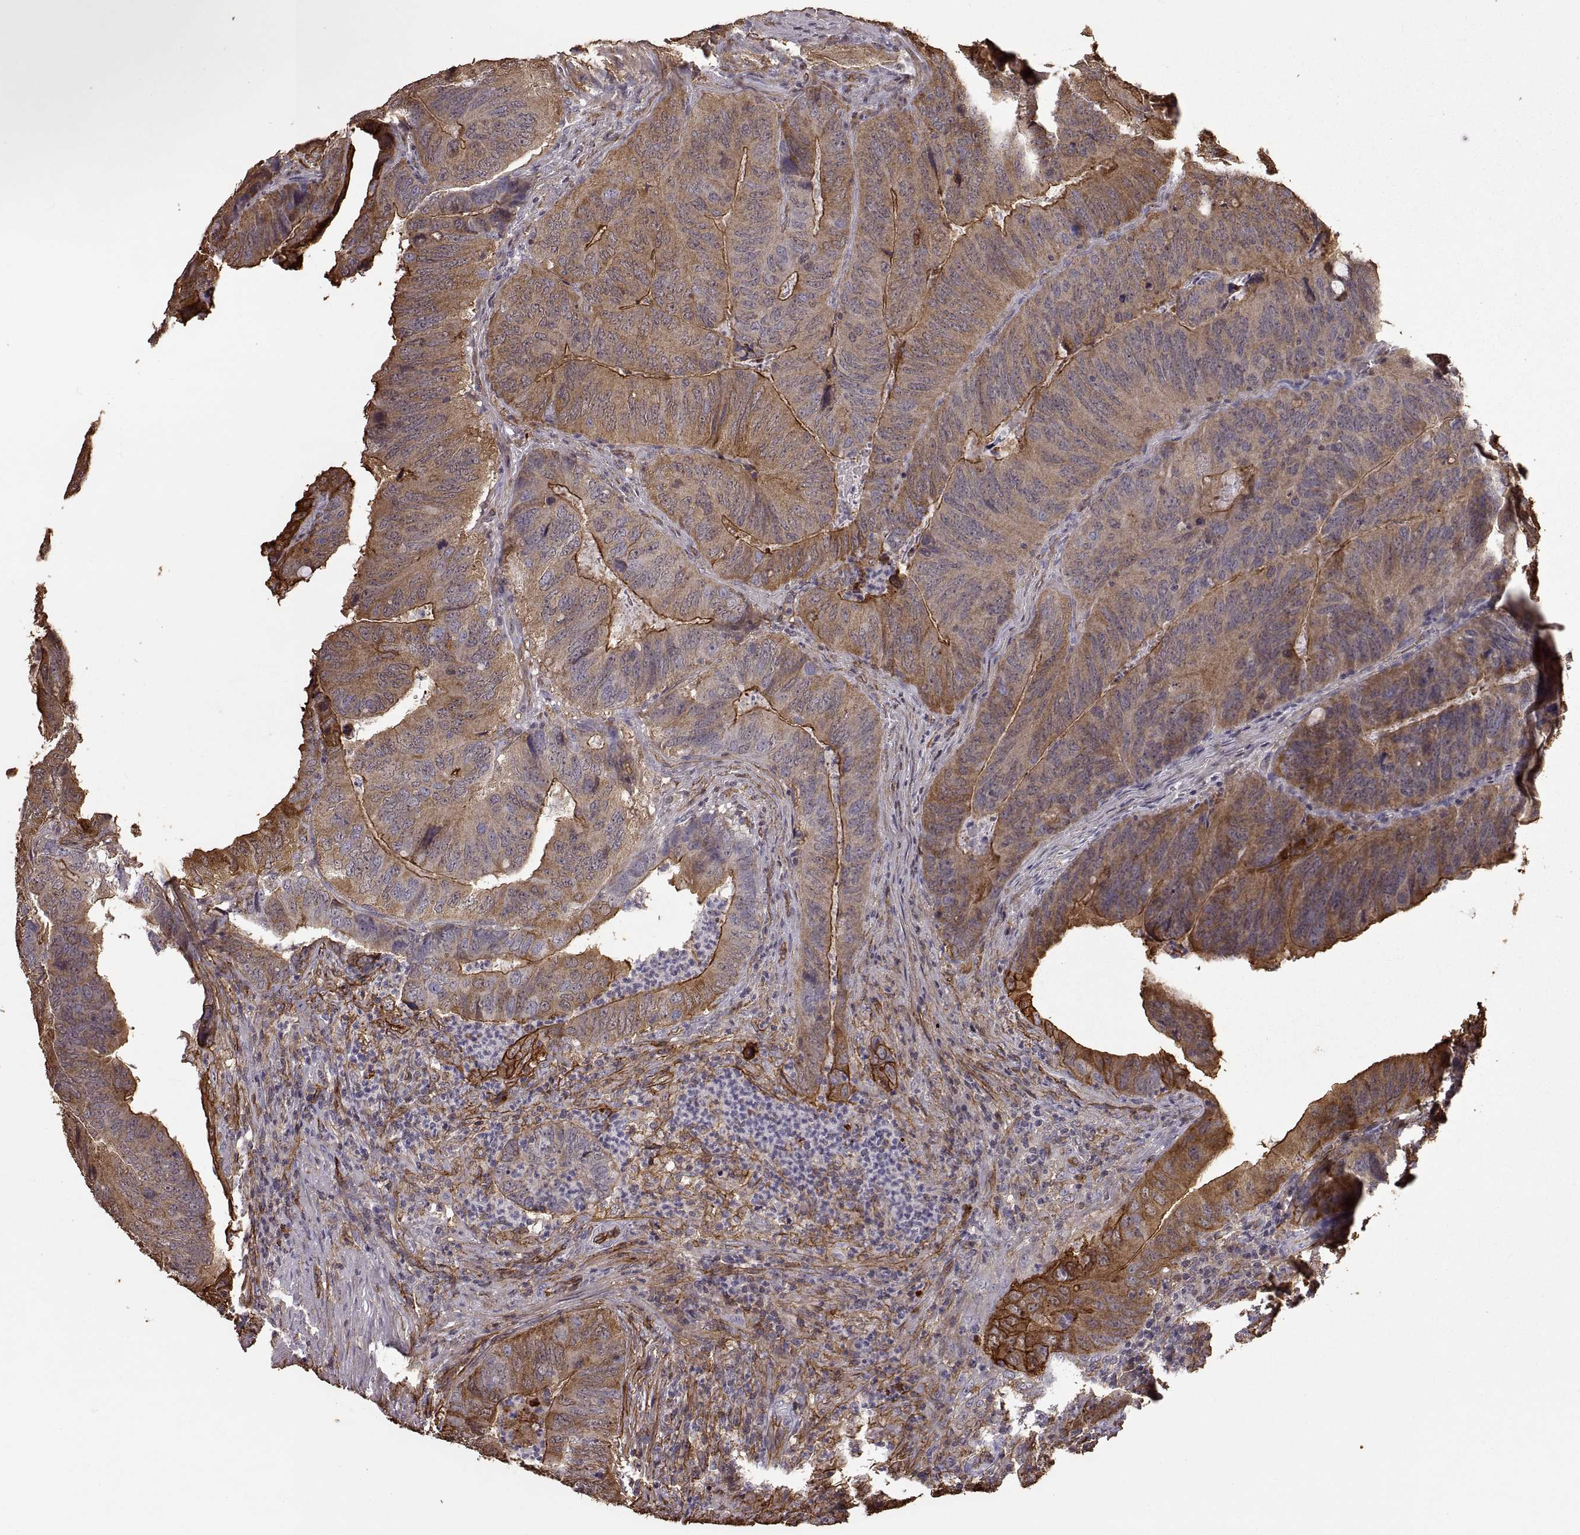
{"staining": {"intensity": "strong", "quantity": "25%-75%", "location": "cytoplasmic/membranous"}, "tissue": "colorectal cancer", "cell_type": "Tumor cells", "image_type": "cancer", "snomed": [{"axis": "morphology", "description": "Adenocarcinoma, NOS"}, {"axis": "topography", "description": "Colon"}], "caption": "A brown stain shows strong cytoplasmic/membranous expression of a protein in colorectal cancer tumor cells. Using DAB (brown) and hematoxylin (blue) stains, captured at high magnification using brightfield microscopy.", "gene": "S100A10", "patient": {"sex": "male", "age": 79}}